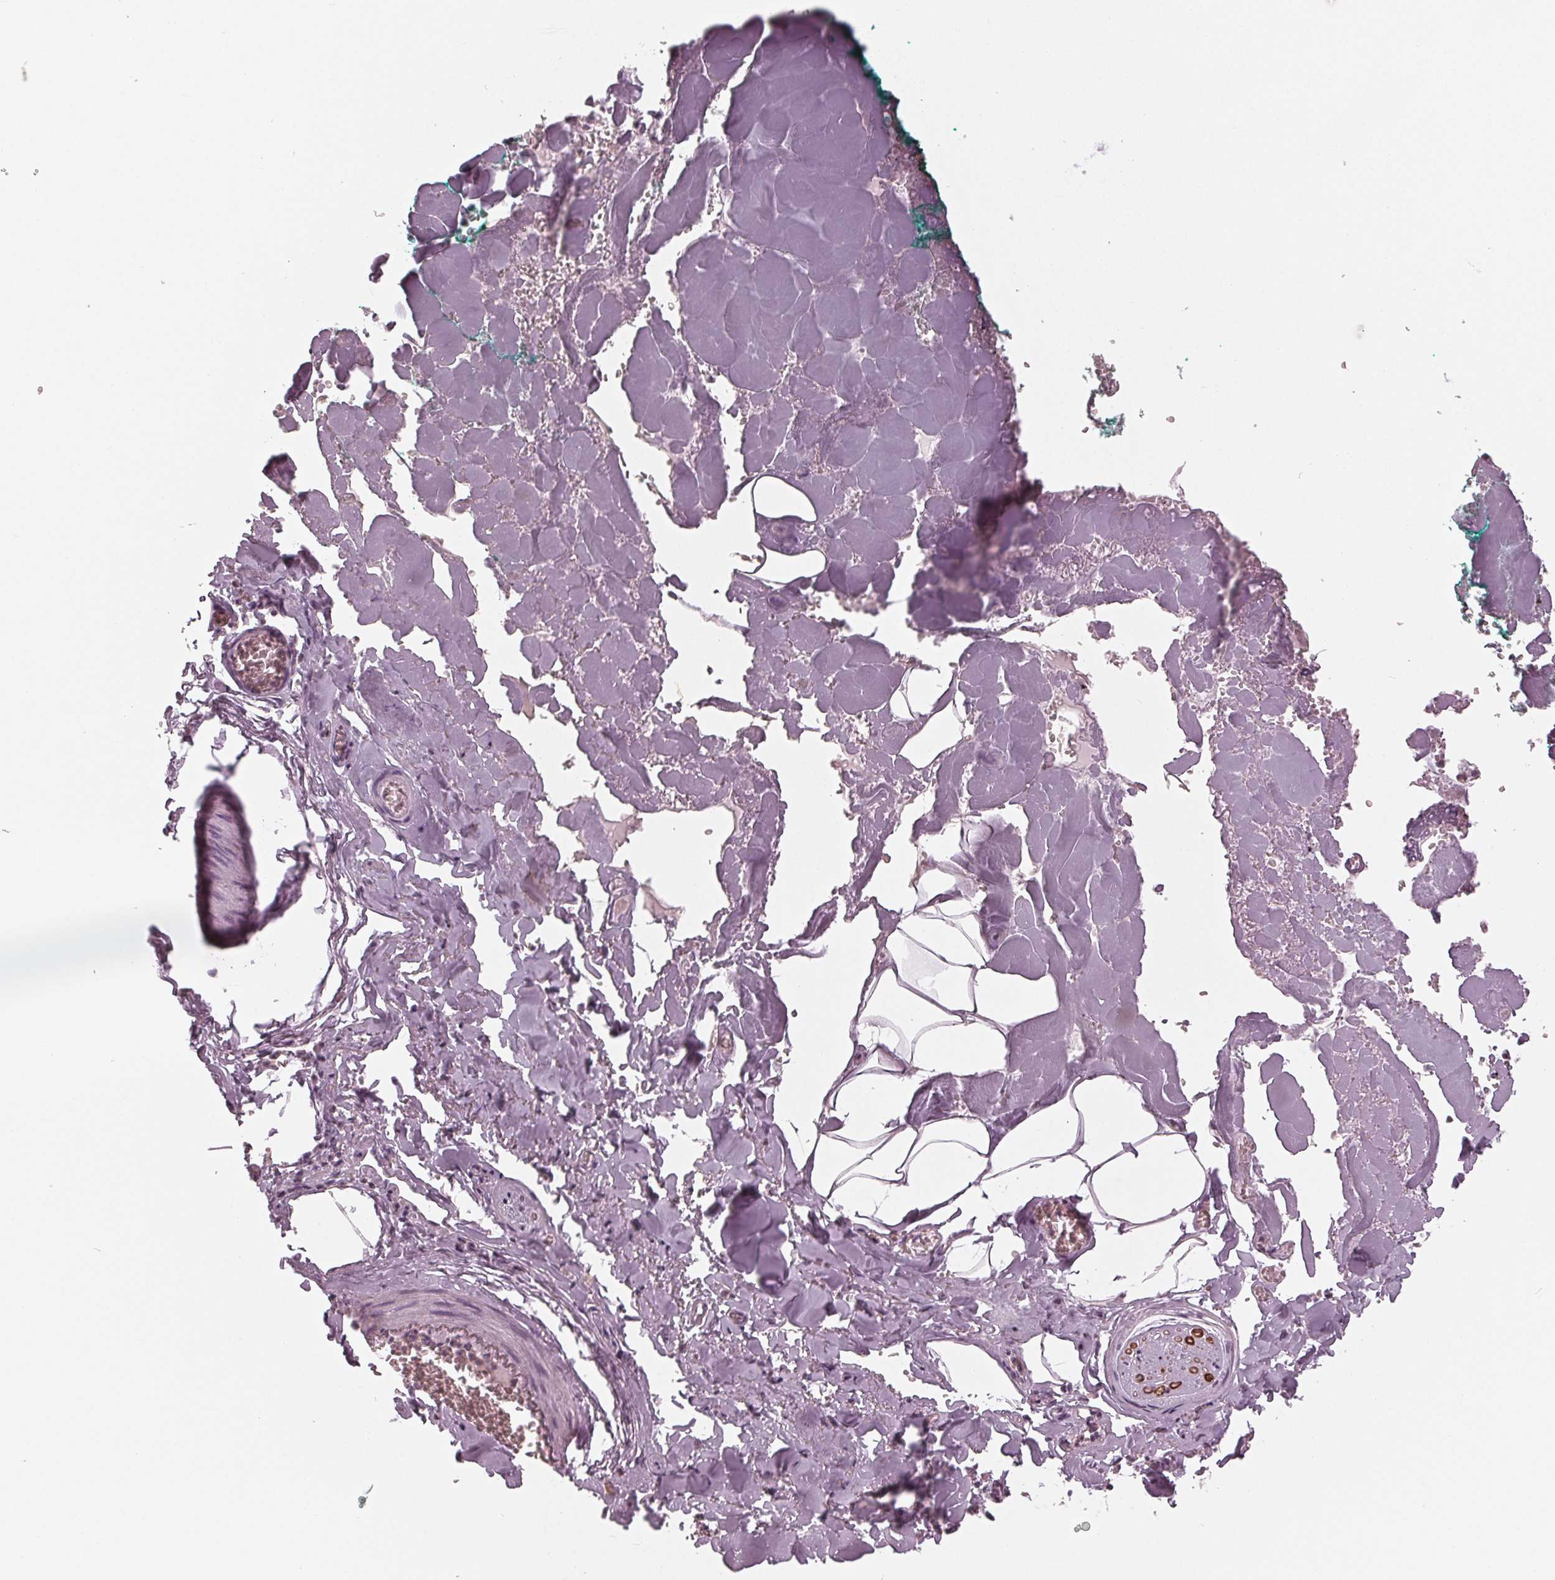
{"staining": {"intensity": "negative", "quantity": "none", "location": "none"}, "tissue": "adipose tissue", "cell_type": "Adipocytes", "image_type": "normal", "snomed": [{"axis": "morphology", "description": "Normal tissue, NOS"}, {"axis": "topography", "description": "Vulva"}, {"axis": "topography", "description": "Peripheral nerve tissue"}], "caption": "Protein analysis of unremarkable adipose tissue reveals no significant staining in adipocytes.", "gene": "ADPRHL1", "patient": {"sex": "female", "age": 66}}